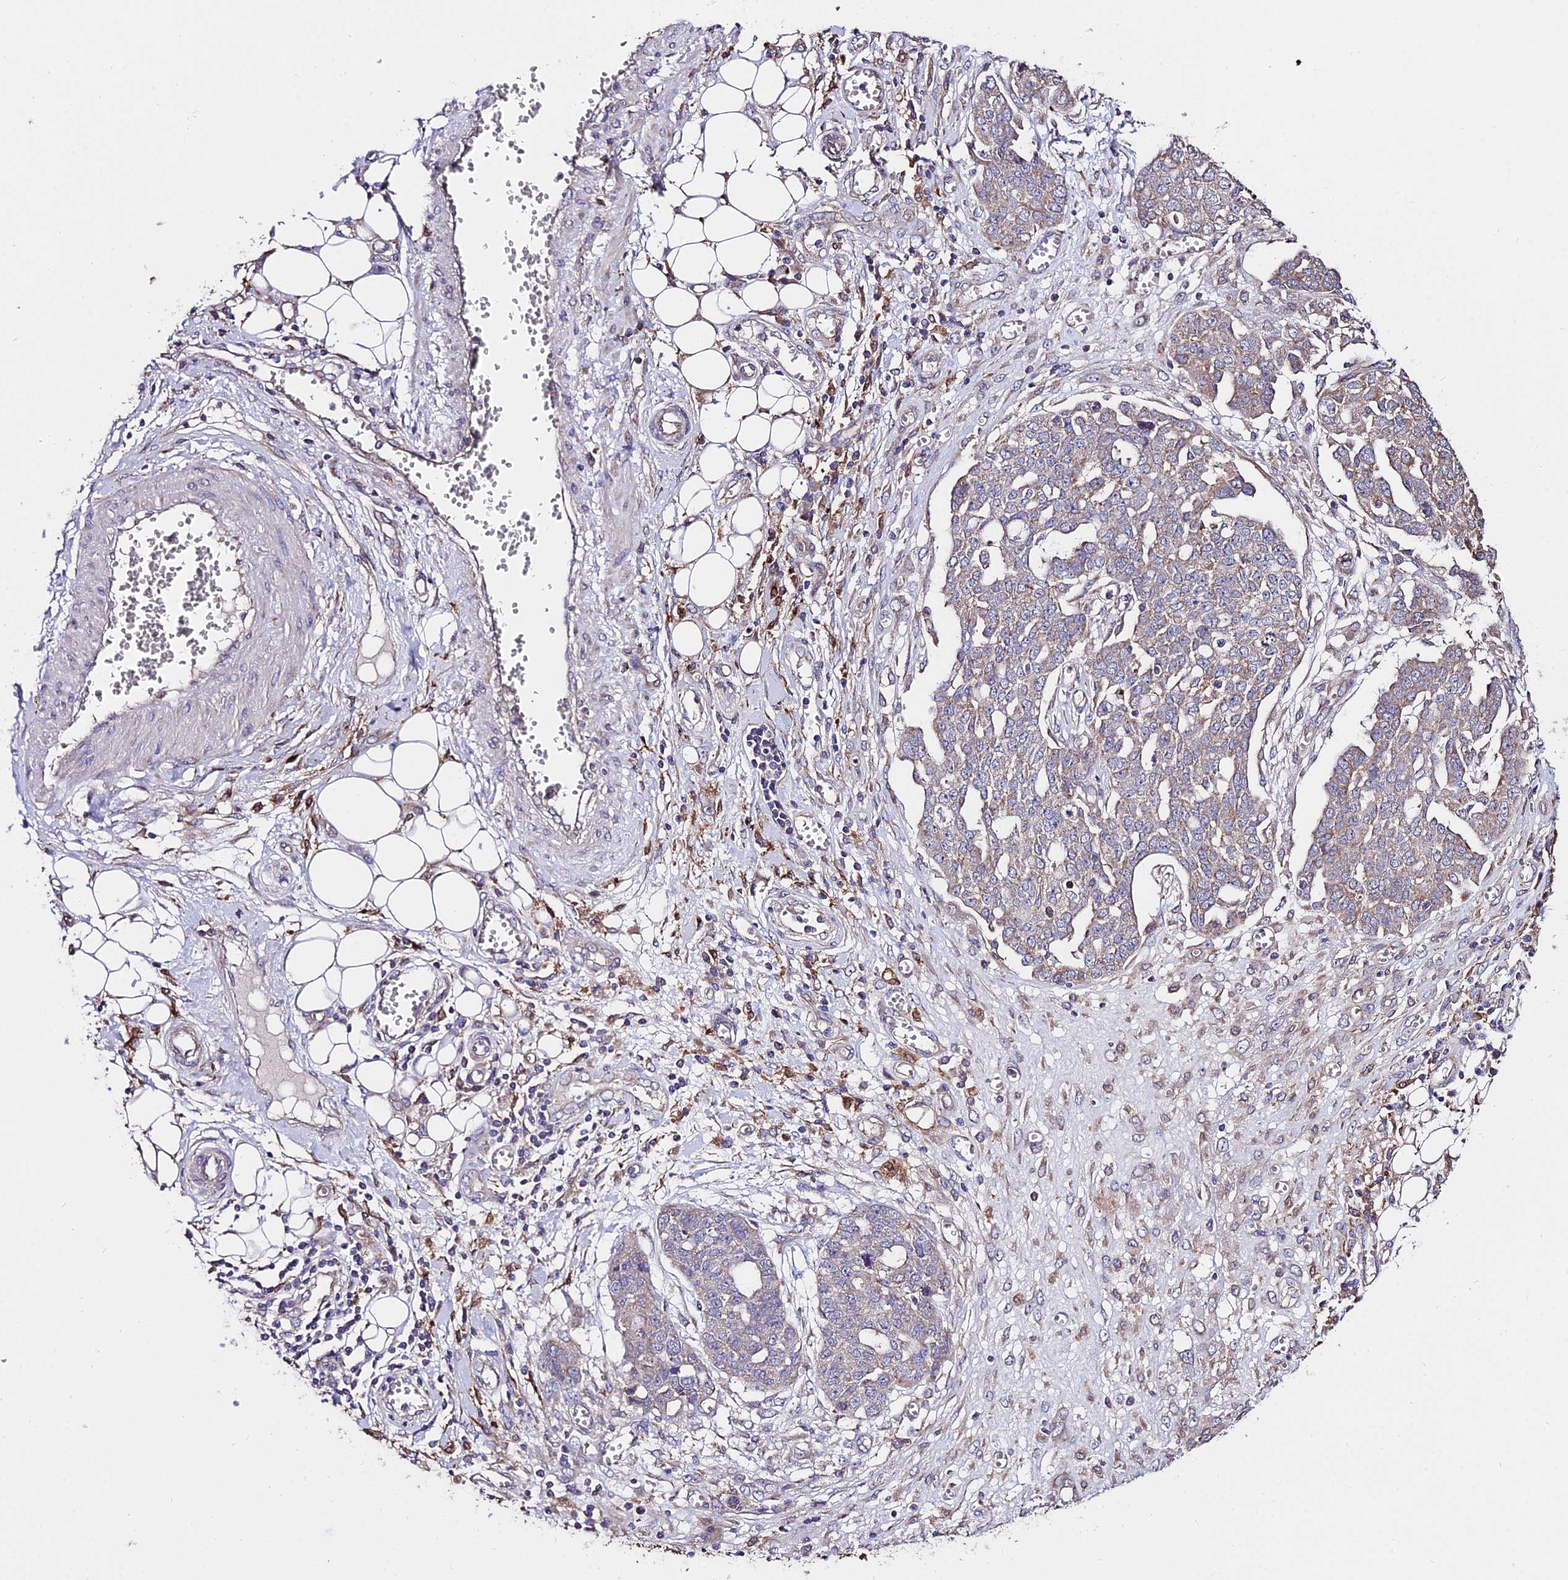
{"staining": {"intensity": "weak", "quantity": "<25%", "location": "cytoplasmic/membranous"}, "tissue": "ovarian cancer", "cell_type": "Tumor cells", "image_type": "cancer", "snomed": [{"axis": "morphology", "description": "Cystadenocarcinoma, serous, NOS"}, {"axis": "topography", "description": "Soft tissue"}, {"axis": "topography", "description": "Ovary"}], "caption": "Immunohistochemistry (IHC) histopathology image of neoplastic tissue: ovarian serous cystadenocarcinoma stained with DAB (3,3'-diaminobenzidine) exhibits no significant protein expression in tumor cells.", "gene": "CDC37L1", "patient": {"sex": "female", "age": 57}}